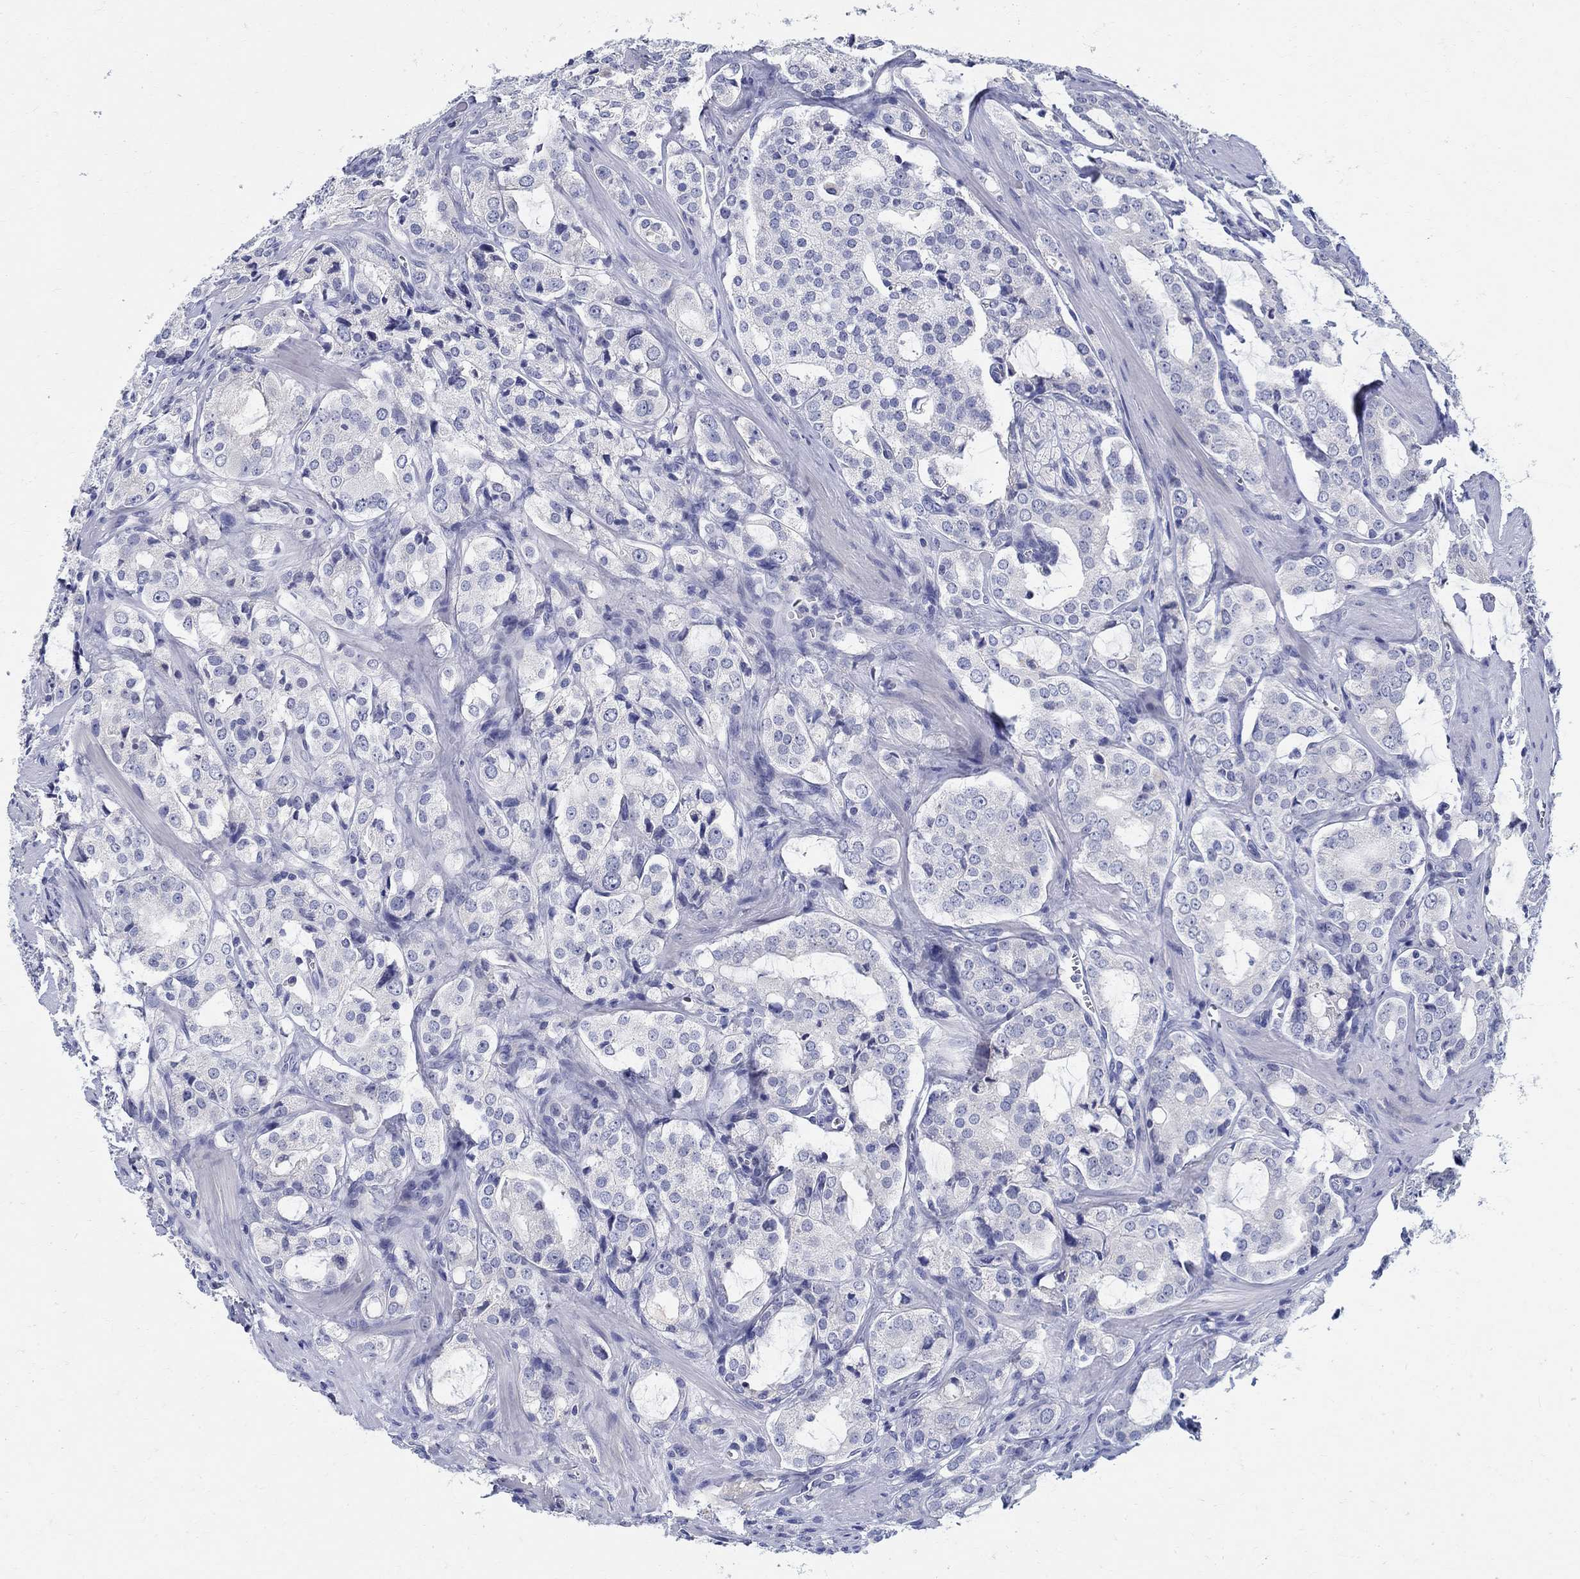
{"staining": {"intensity": "negative", "quantity": "none", "location": "none"}, "tissue": "prostate cancer", "cell_type": "Tumor cells", "image_type": "cancer", "snomed": [{"axis": "morphology", "description": "Adenocarcinoma, NOS"}, {"axis": "topography", "description": "Prostate"}], "caption": "Tumor cells are negative for brown protein staining in prostate cancer (adenocarcinoma).", "gene": "CRYGD", "patient": {"sex": "male", "age": 66}}